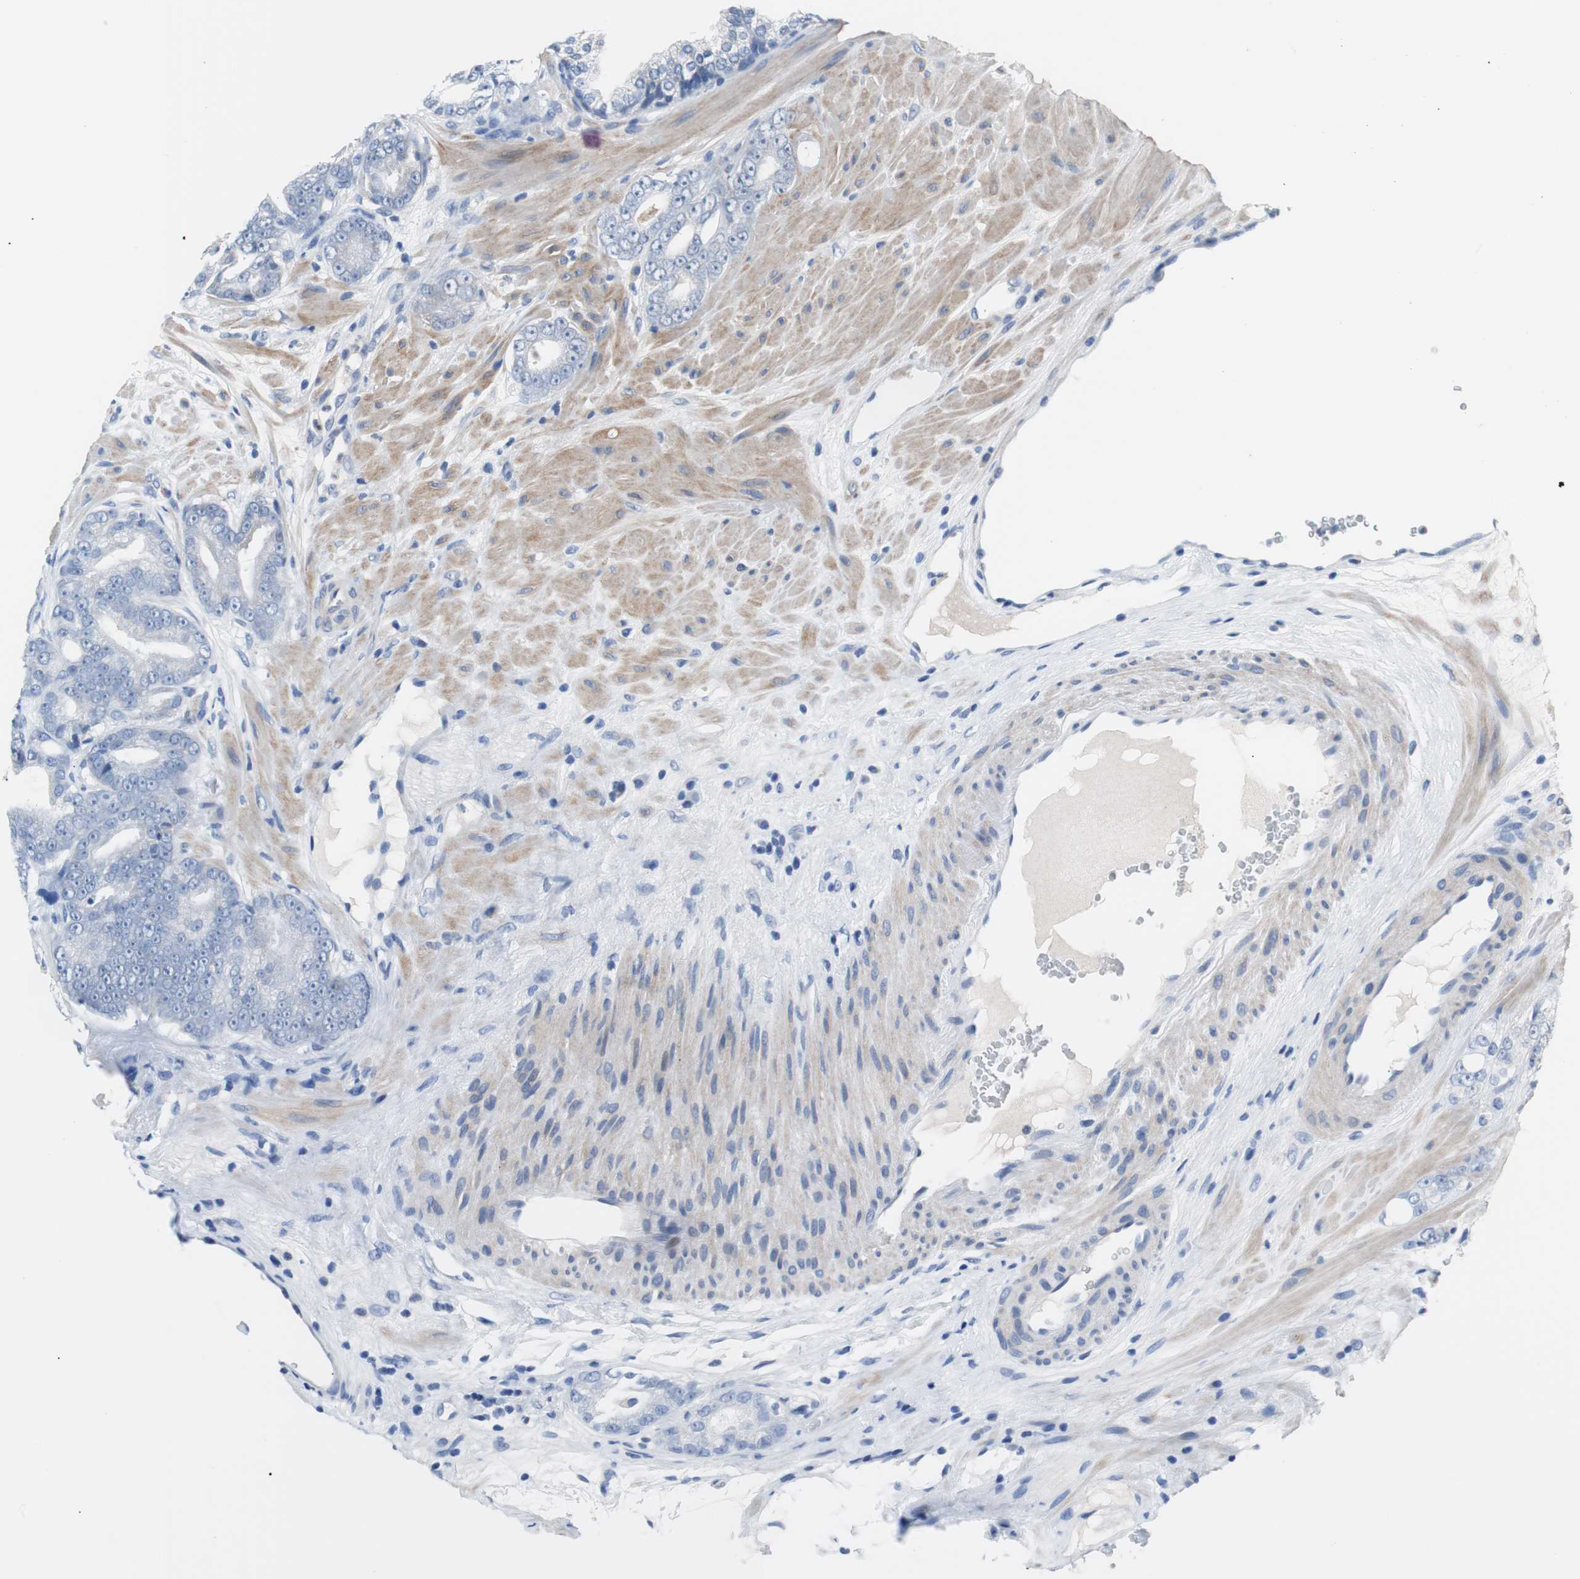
{"staining": {"intensity": "negative", "quantity": "none", "location": "none"}, "tissue": "prostate cancer", "cell_type": "Tumor cells", "image_type": "cancer", "snomed": [{"axis": "morphology", "description": "Adenocarcinoma, Low grade"}, {"axis": "topography", "description": "Prostate"}], "caption": "Histopathology image shows no protein staining in tumor cells of prostate cancer (low-grade adenocarcinoma) tissue.", "gene": "PITRM1", "patient": {"sex": "male", "age": 58}}